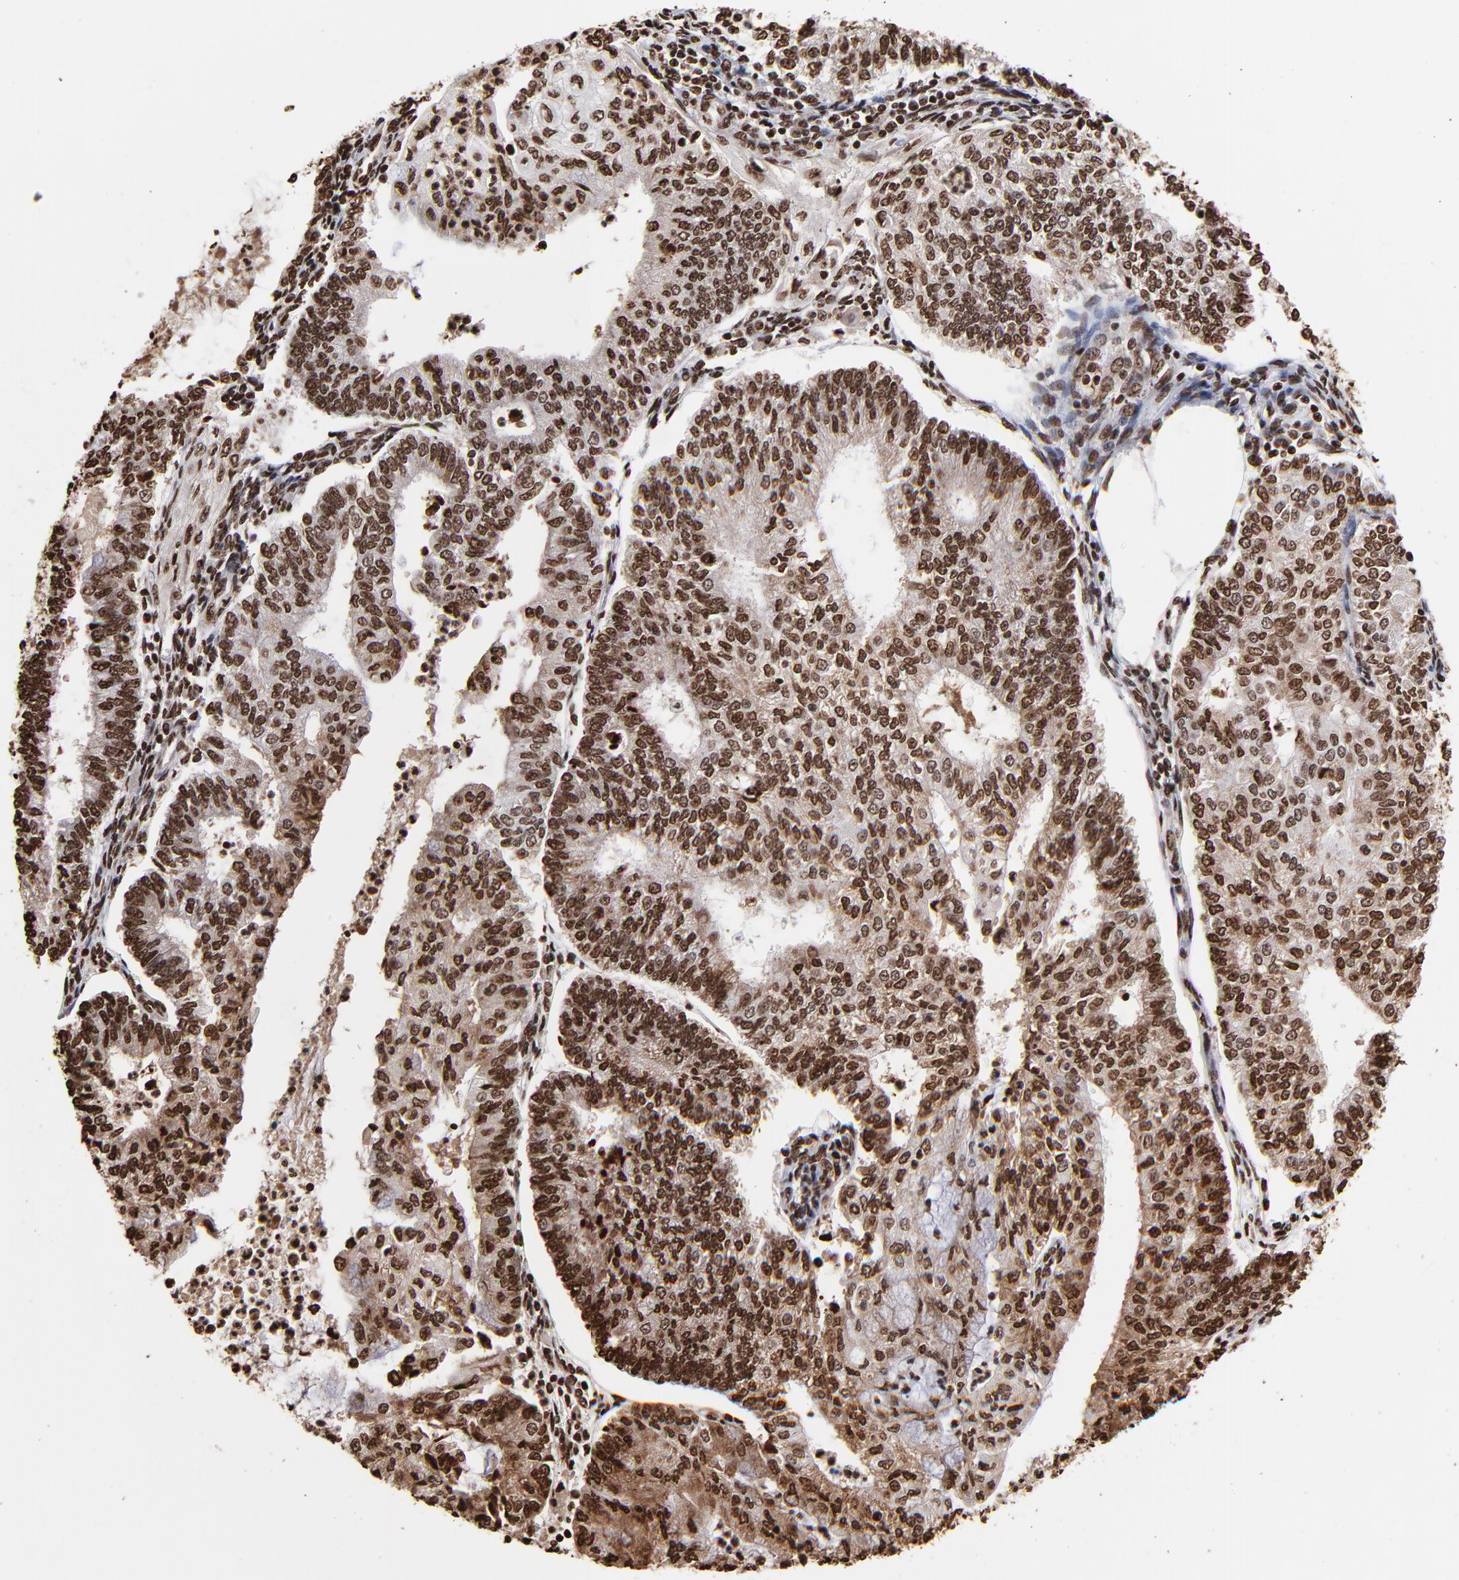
{"staining": {"intensity": "strong", "quantity": ">75%", "location": "nuclear"}, "tissue": "endometrial cancer", "cell_type": "Tumor cells", "image_type": "cancer", "snomed": [{"axis": "morphology", "description": "Adenocarcinoma, NOS"}, {"axis": "topography", "description": "Endometrium"}], "caption": "High-power microscopy captured an immunohistochemistry photomicrograph of endometrial adenocarcinoma, revealing strong nuclear expression in about >75% of tumor cells.", "gene": "ZNF544", "patient": {"sex": "female", "age": 59}}